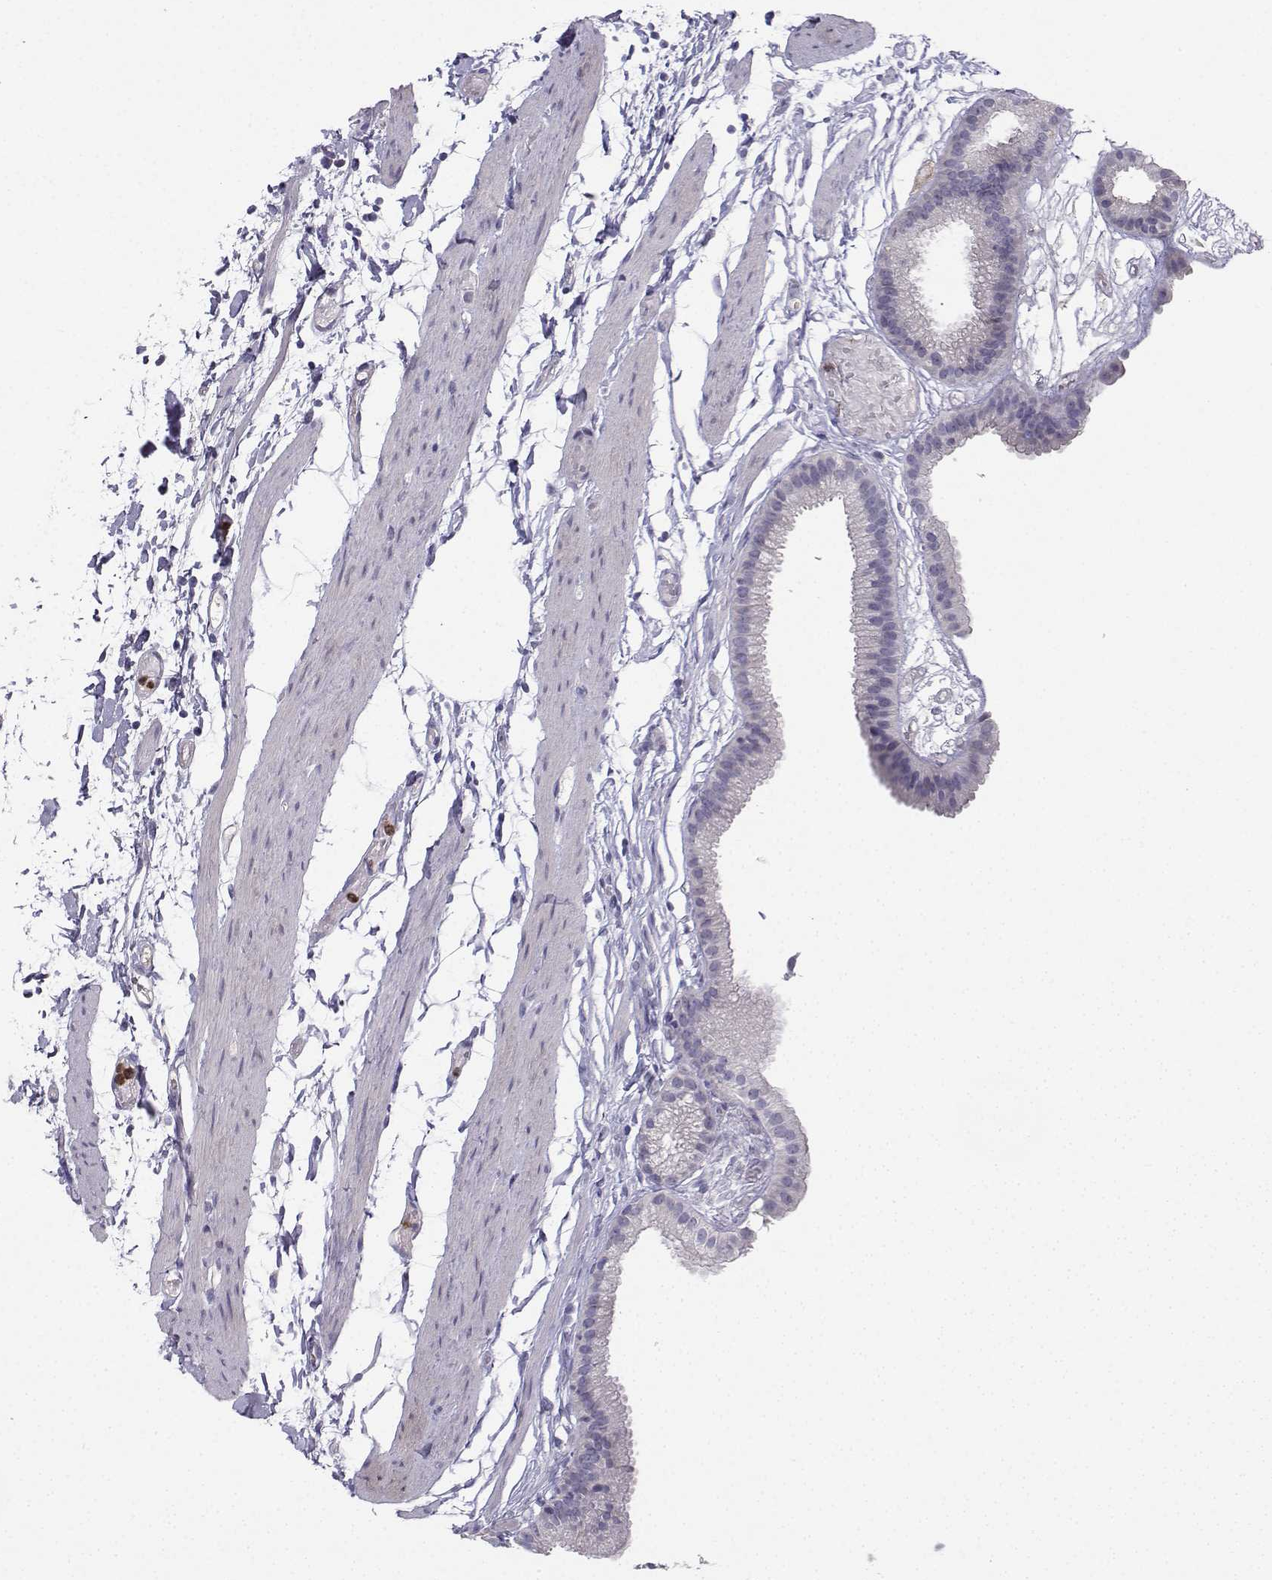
{"staining": {"intensity": "negative", "quantity": "none", "location": "none"}, "tissue": "gallbladder", "cell_type": "Glandular cells", "image_type": "normal", "snomed": [{"axis": "morphology", "description": "Normal tissue, NOS"}, {"axis": "topography", "description": "Gallbladder"}], "caption": "IHC of unremarkable human gallbladder exhibits no positivity in glandular cells.", "gene": "CALY", "patient": {"sex": "female", "age": 45}}